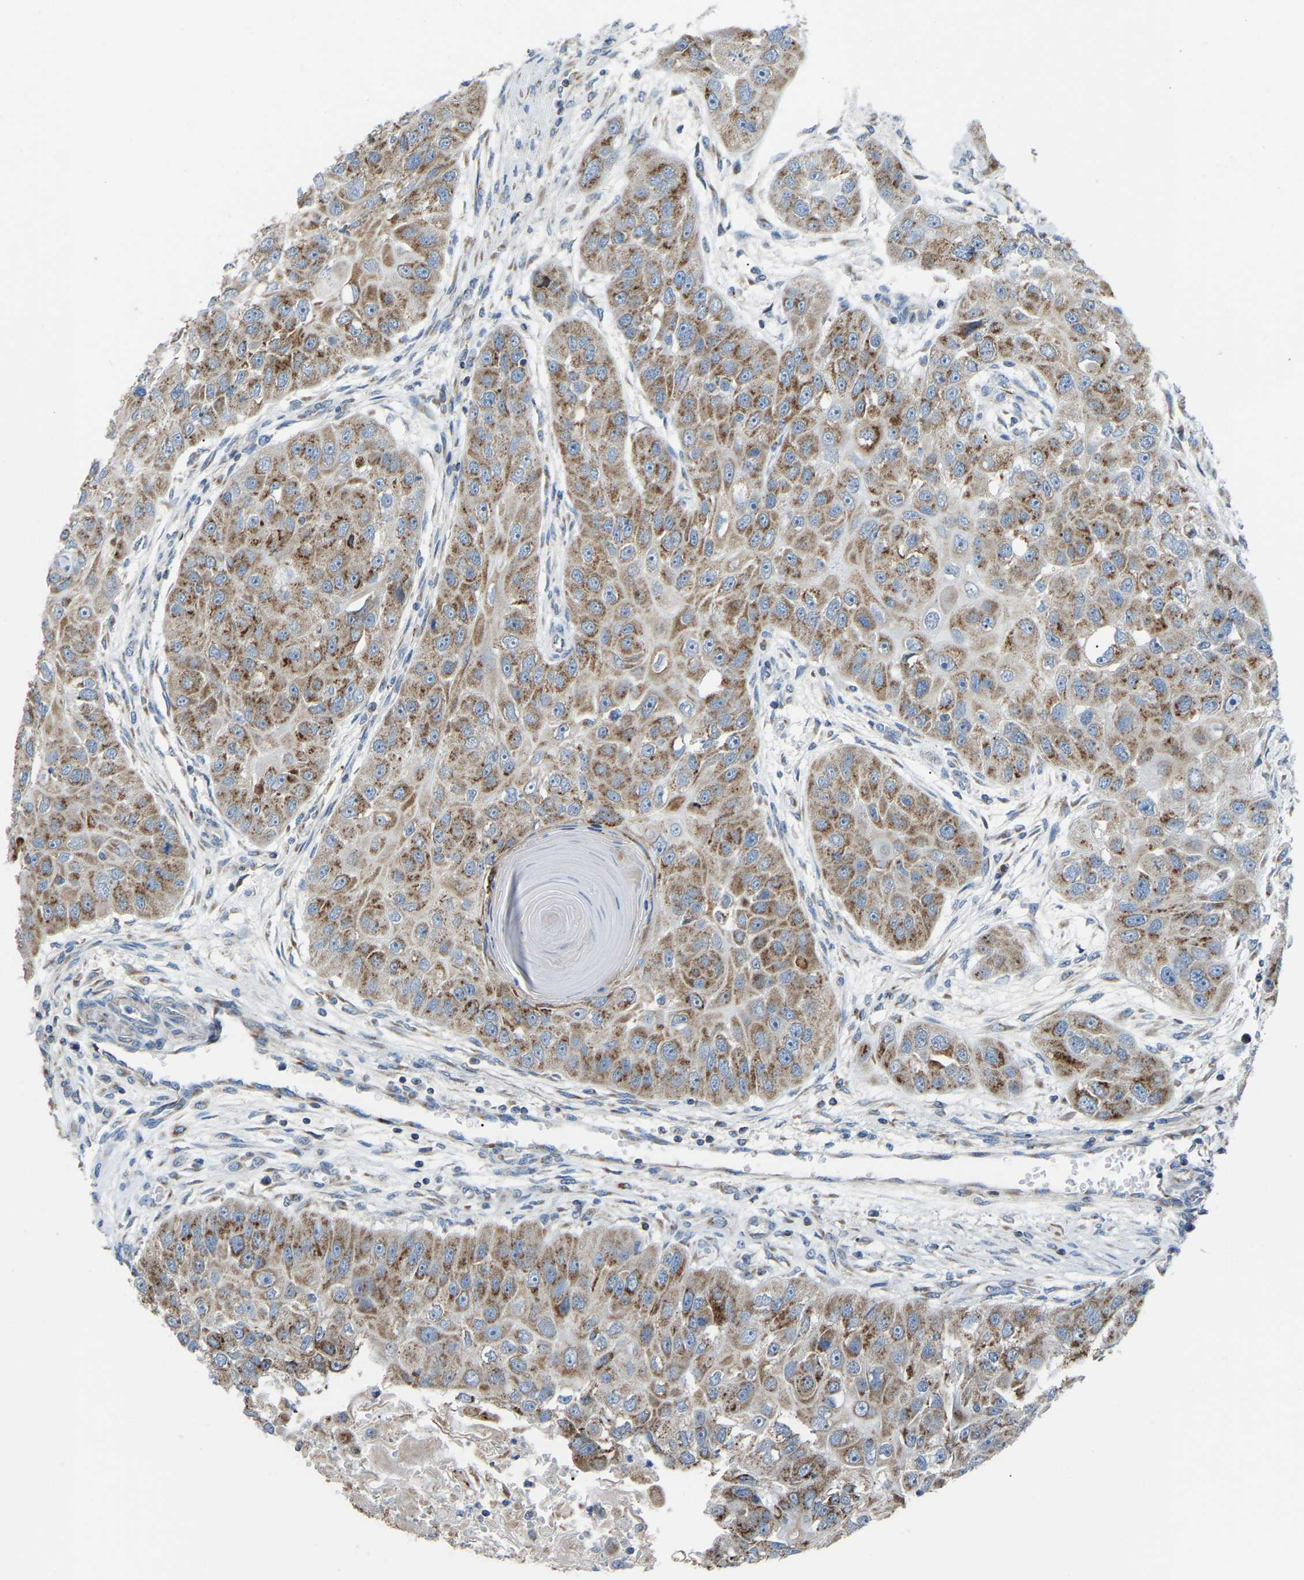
{"staining": {"intensity": "moderate", "quantity": ">75%", "location": "cytoplasmic/membranous"}, "tissue": "head and neck cancer", "cell_type": "Tumor cells", "image_type": "cancer", "snomed": [{"axis": "morphology", "description": "Normal tissue, NOS"}, {"axis": "morphology", "description": "Squamous cell carcinoma, NOS"}, {"axis": "topography", "description": "Skeletal muscle"}, {"axis": "topography", "description": "Head-Neck"}], "caption": "Tumor cells display moderate cytoplasmic/membranous expression in approximately >75% of cells in head and neck cancer.", "gene": "CANT1", "patient": {"sex": "male", "age": 51}}